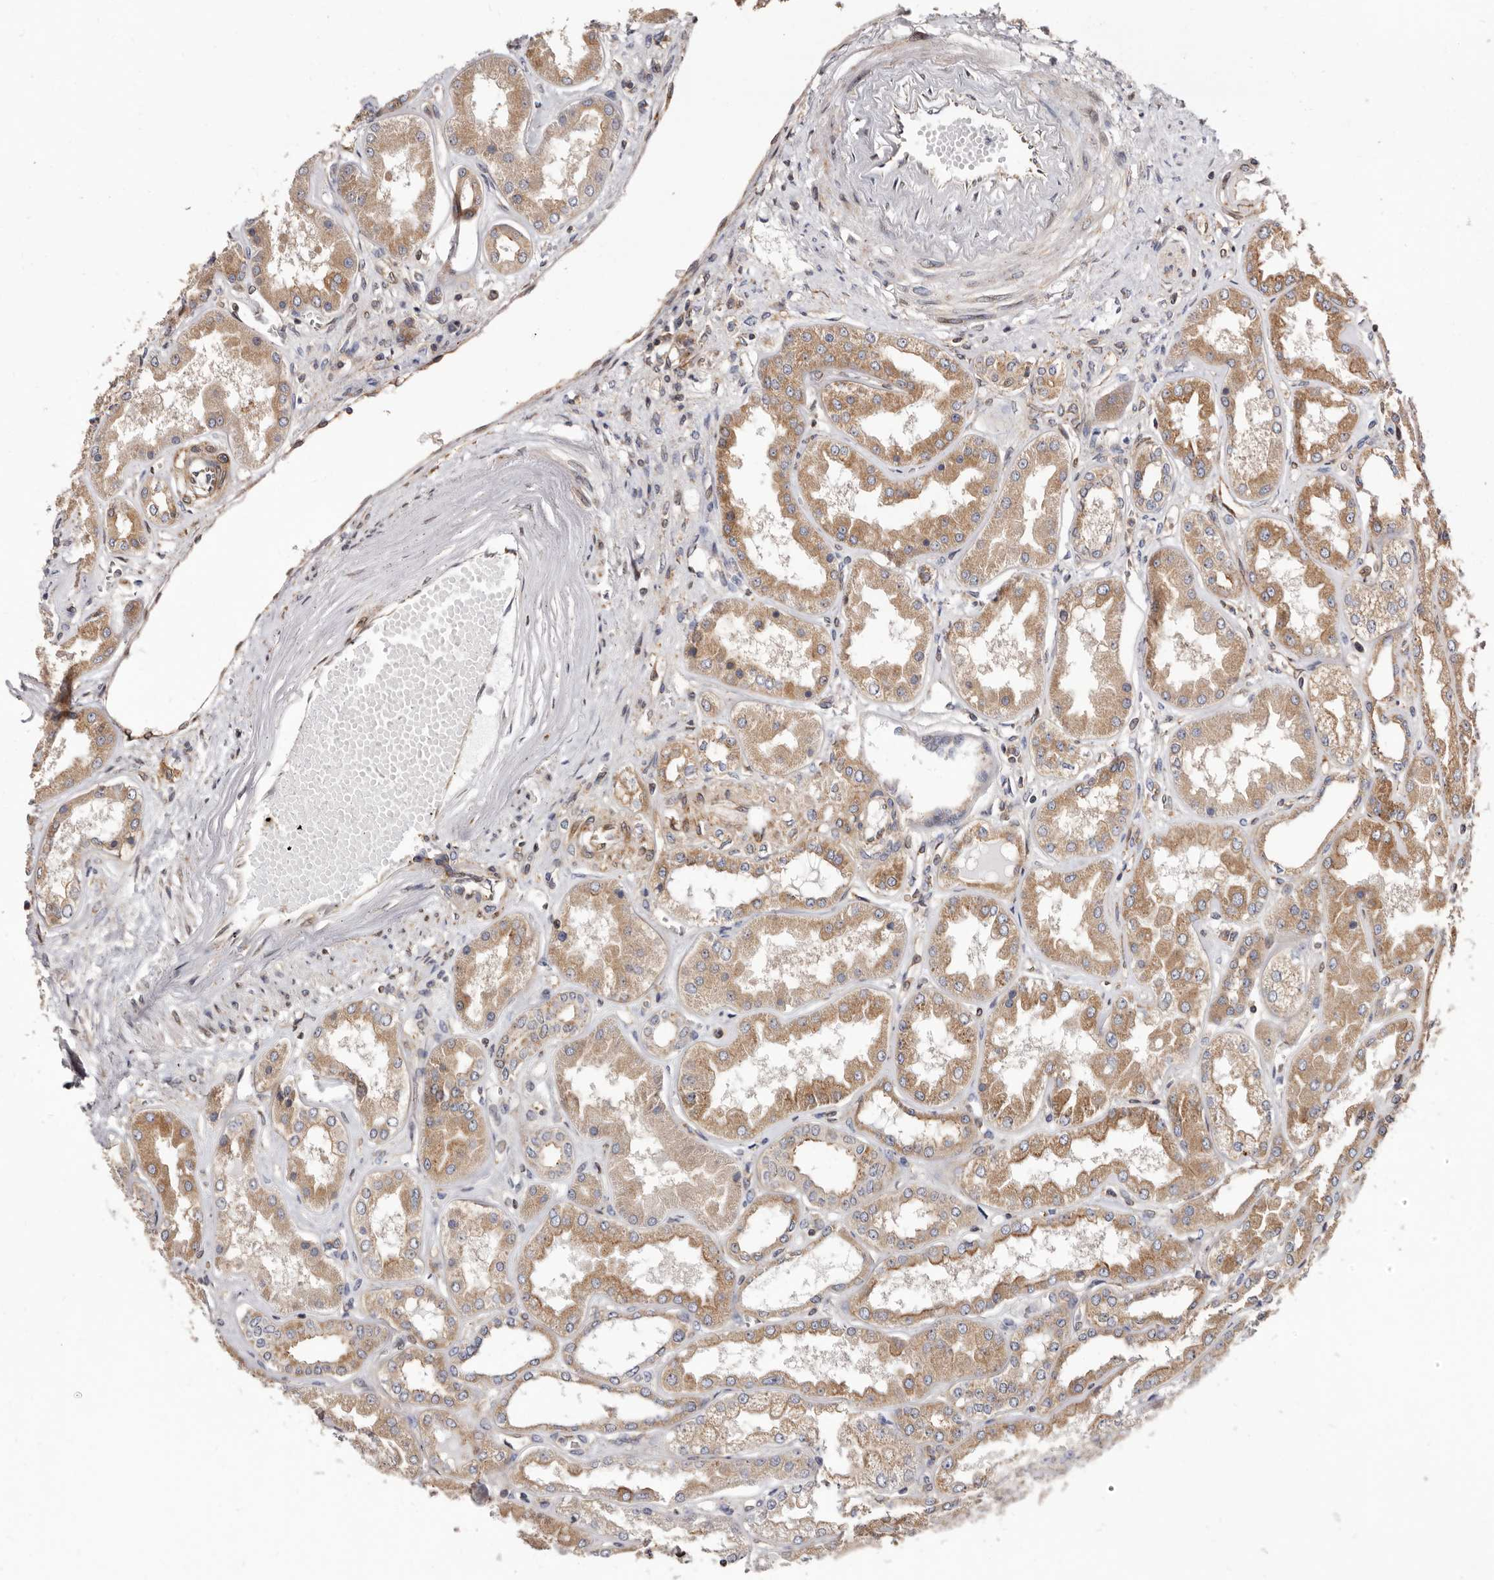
{"staining": {"intensity": "weak", "quantity": "25%-75%", "location": "cytoplasmic/membranous"}, "tissue": "kidney", "cell_type": "Cells in glomeruli", "image_type": "normal", "snomed": [{"axis": "morphology", "description": "Normal tissue, NOS"}, {"axis": "topography", "description": "Kidney"}], "caption": "Weak cytoplasmic/membranous staining is present in about 25%-75% of cells in glomeruli in benign kidney. The protein is shown in brown color, while the nuclei are stained blue.", "gene": "COQ8B", "patient": {"sex": "female", "age": 56}}